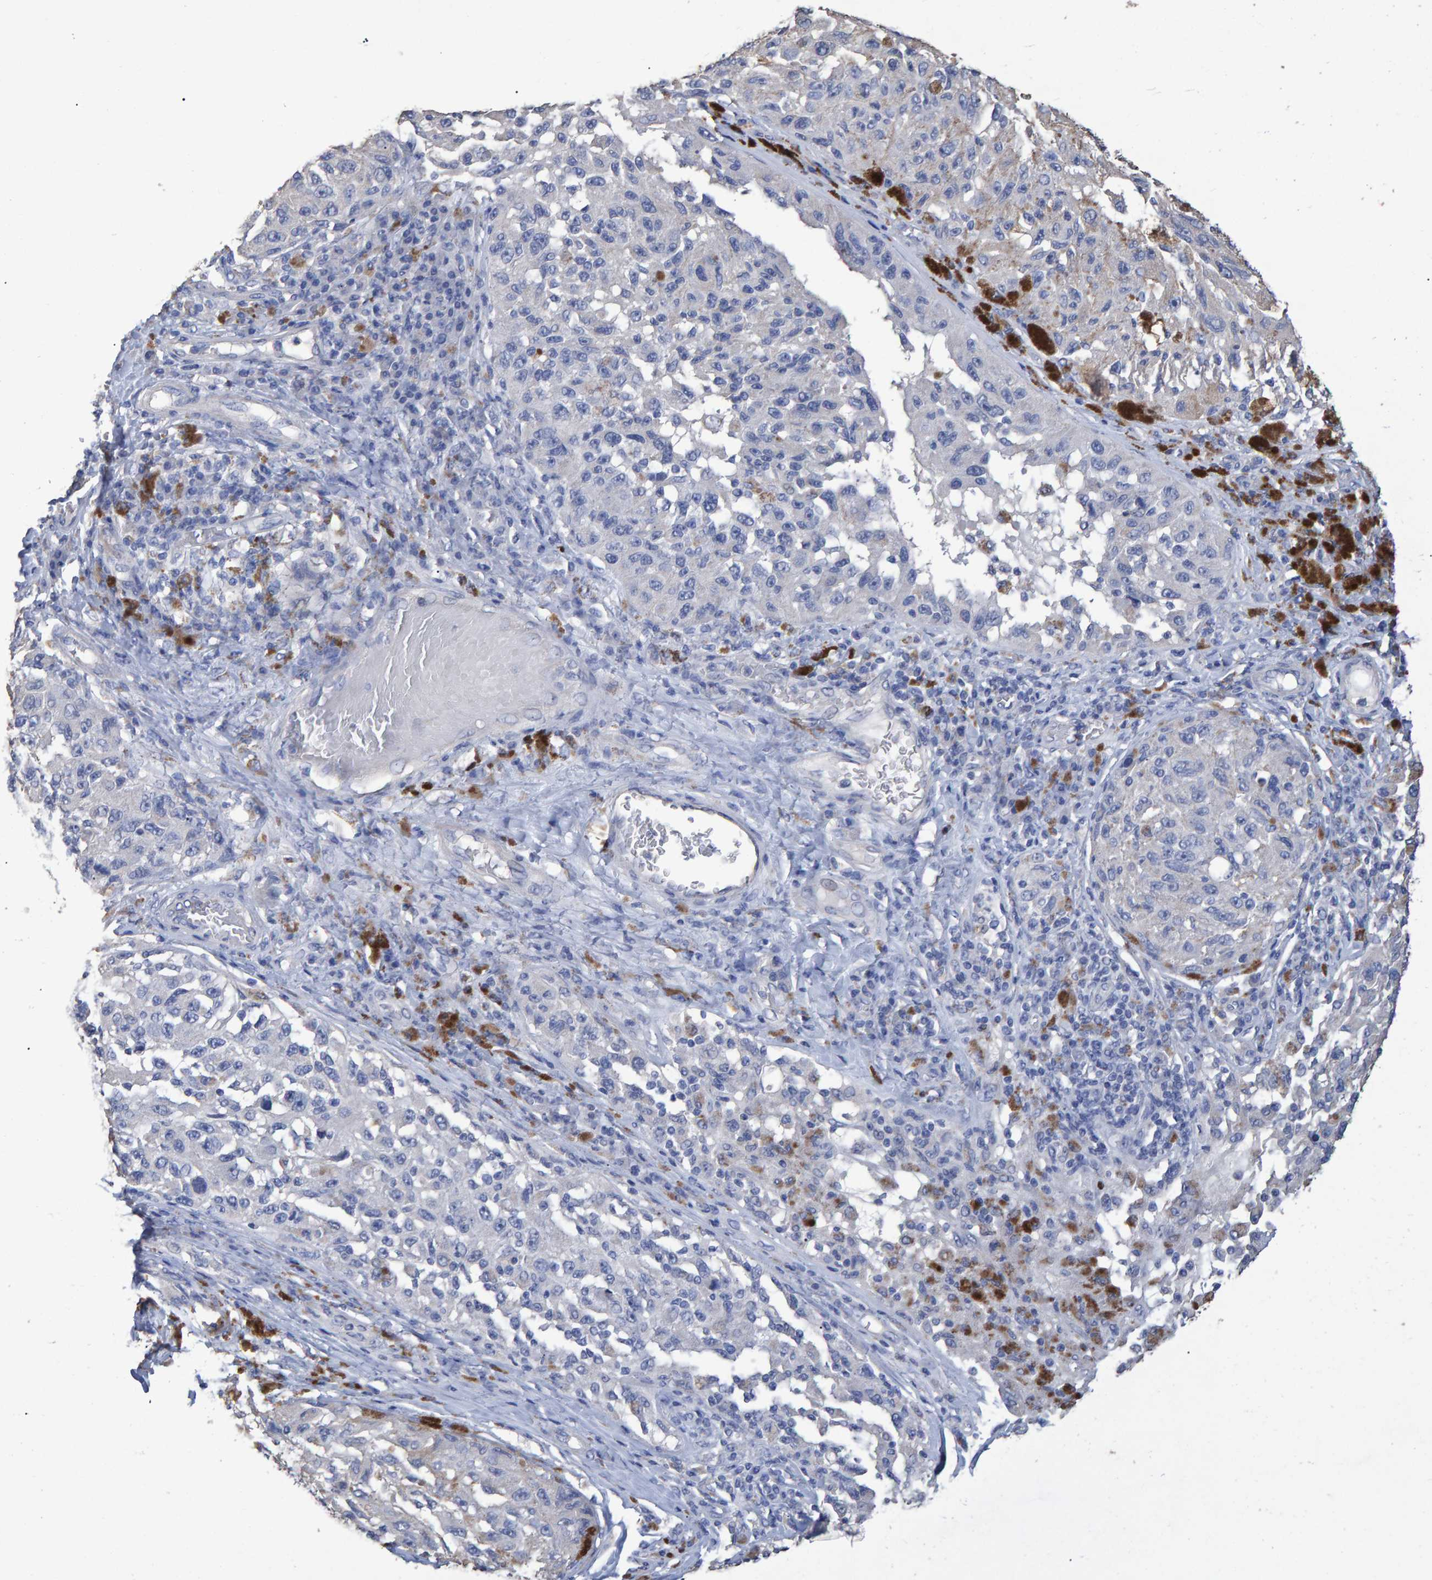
{"staining": {"intensity": "negative", "quantity": "none", "location": "none"}, "tissue": "melanoma", "cell_type": "Tumor cells", "image_type": "cancer", "snomed": [{"axis": "morphology", "description": "Malignant melanoma, NOS"}, {"axis": "topography", "description": "Skin"}], "caption": "The immunohistochemistry (IHC) micrograph has no significant positivity in tumor cells of melanoma tissue.", "gene": "HEMGN", "patient": {"sex": "female", "age": 73}}